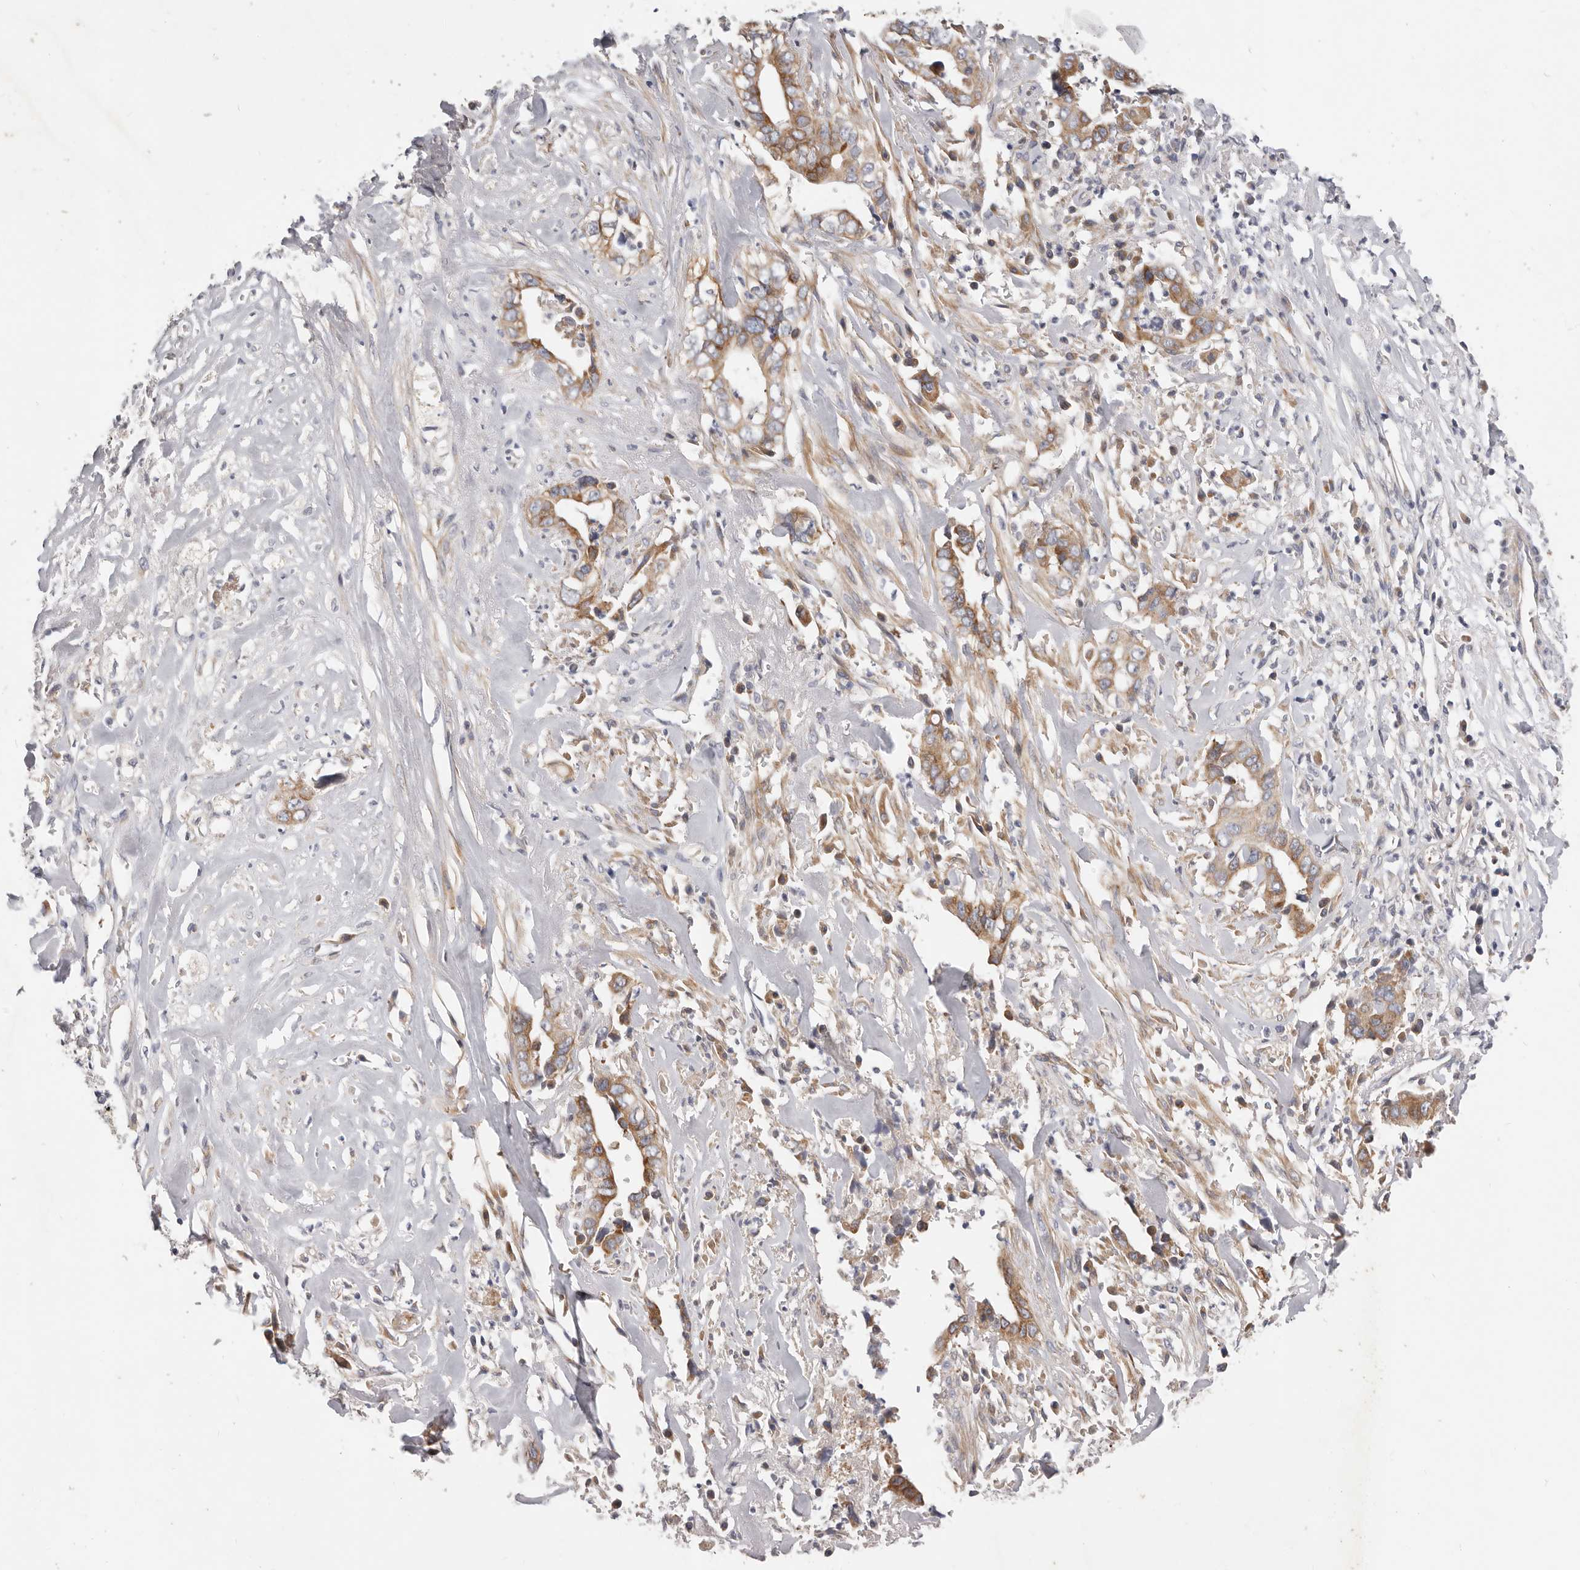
{"staining": {"intensity": "moderate", "quantity": ">75%", "location": "cytoplasmic/membranous"}, "tissue": "liver cancer", "cell_type": "Tumor cells", "image_type": "cancer", "snomed": [{"axis": "morphology", "description": "Cholangiocarcinoma"}, {"axis": "topography", "description": "Liver"}], "caption": "Immunohistochemical staining of liver cancer displays moderate cytoplasmic/membranous protein staining in about >75% of tumor cells. The protein of interest is shown in brown color, while the nuclei are stained blue.", "gene": "TFB2M", "patient": {"sex": "female", "age": 79}}